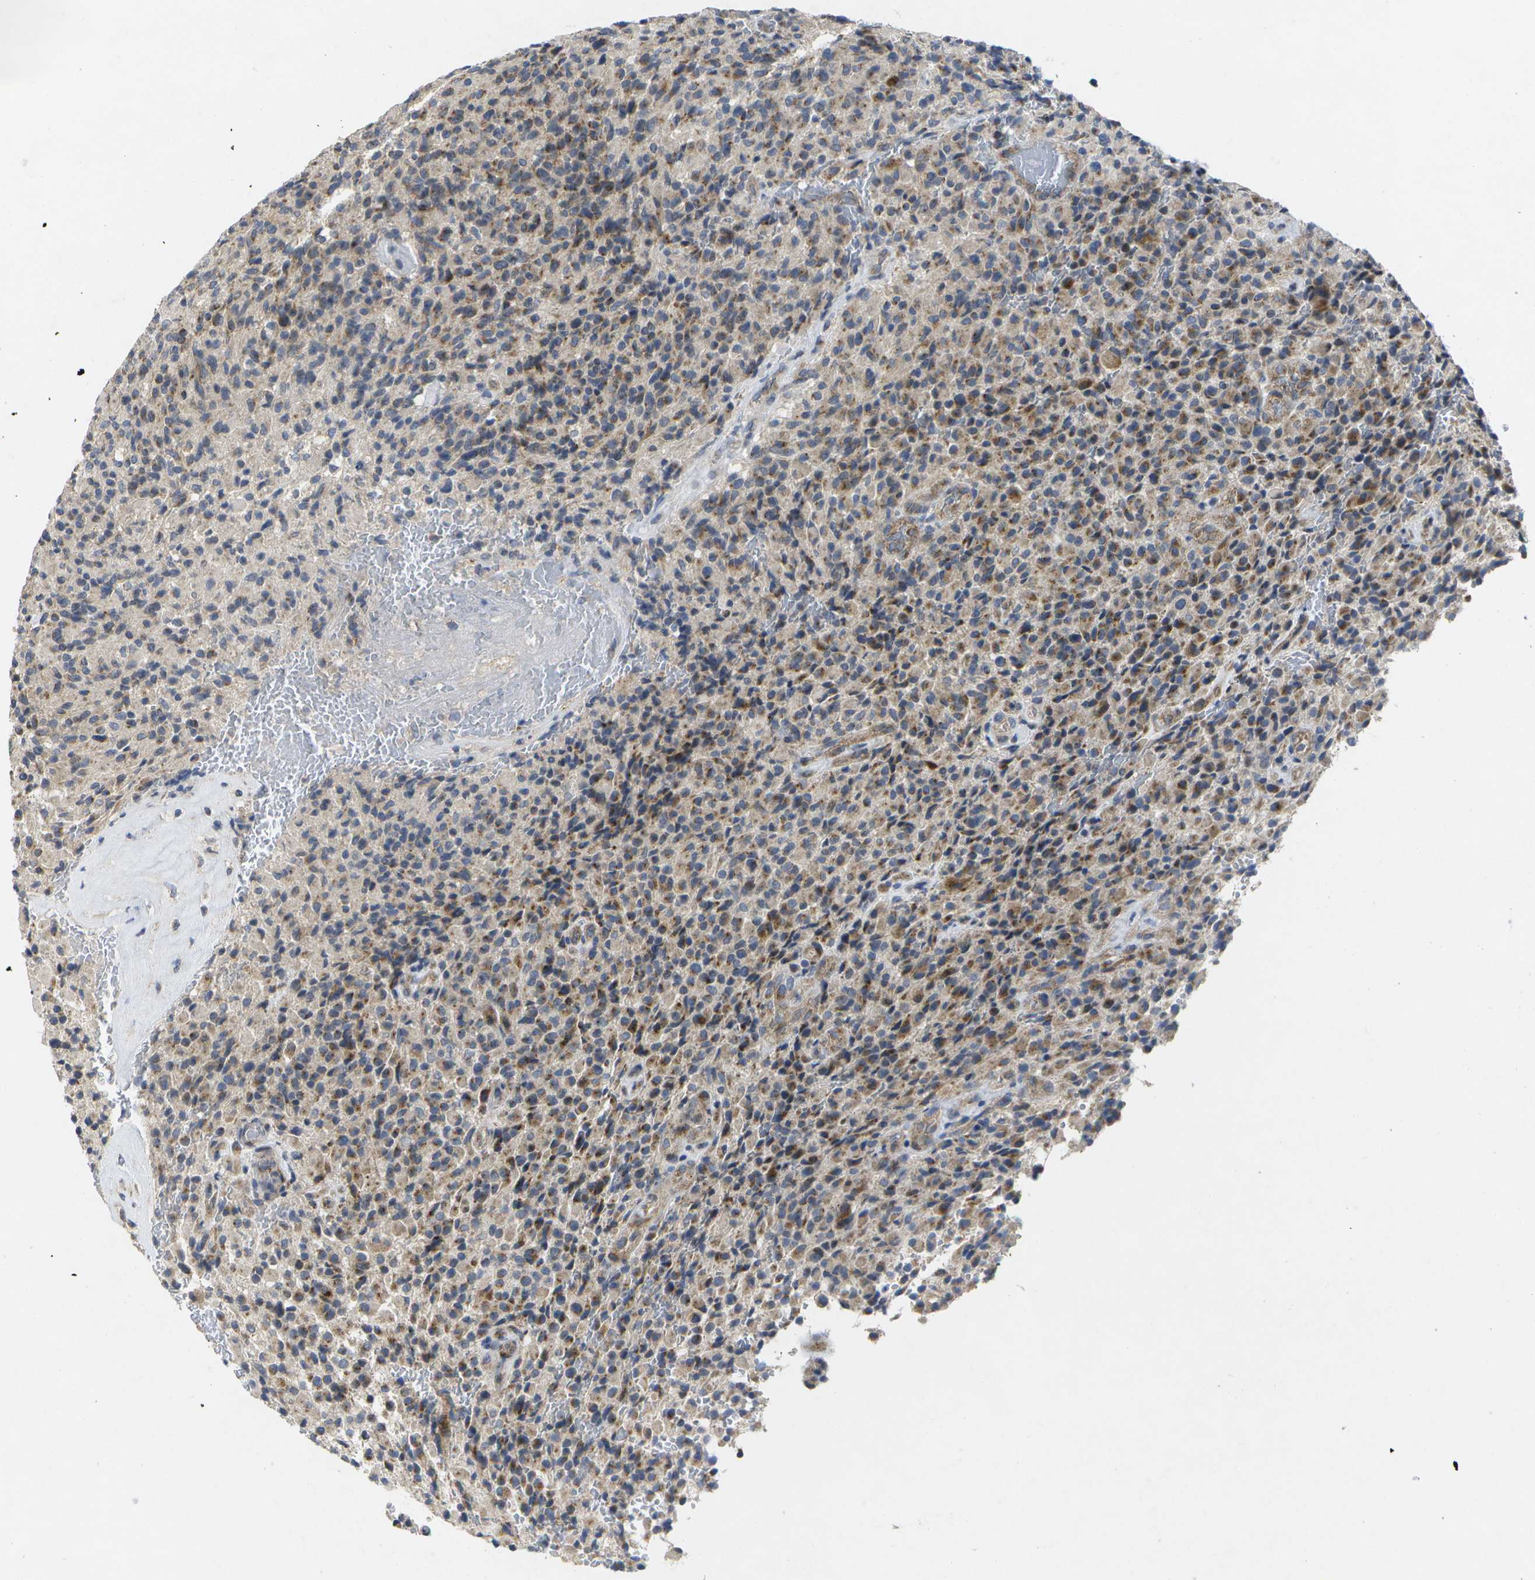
{"staining": {"intensity": "moderate", "quantity": "25%-75%", "location": "cytoplasmic/membranous"}, "tissue": "glioma", "cell_type": "Tumor cells", "image_type": "cancer", "snomed": [{"axis": "morphology", "description": "Glioma, malignant, High grade"}, {"axis": "topography", "description": "Brain"}], "caption": "Glioma stained with a brown dye demonstrates moderate cytoplasmic/membranous positive expression in approximately 25%-75% of tumor cells.", "gene": "KDELR1", "patient": {"sex": "male", "age": 71}}